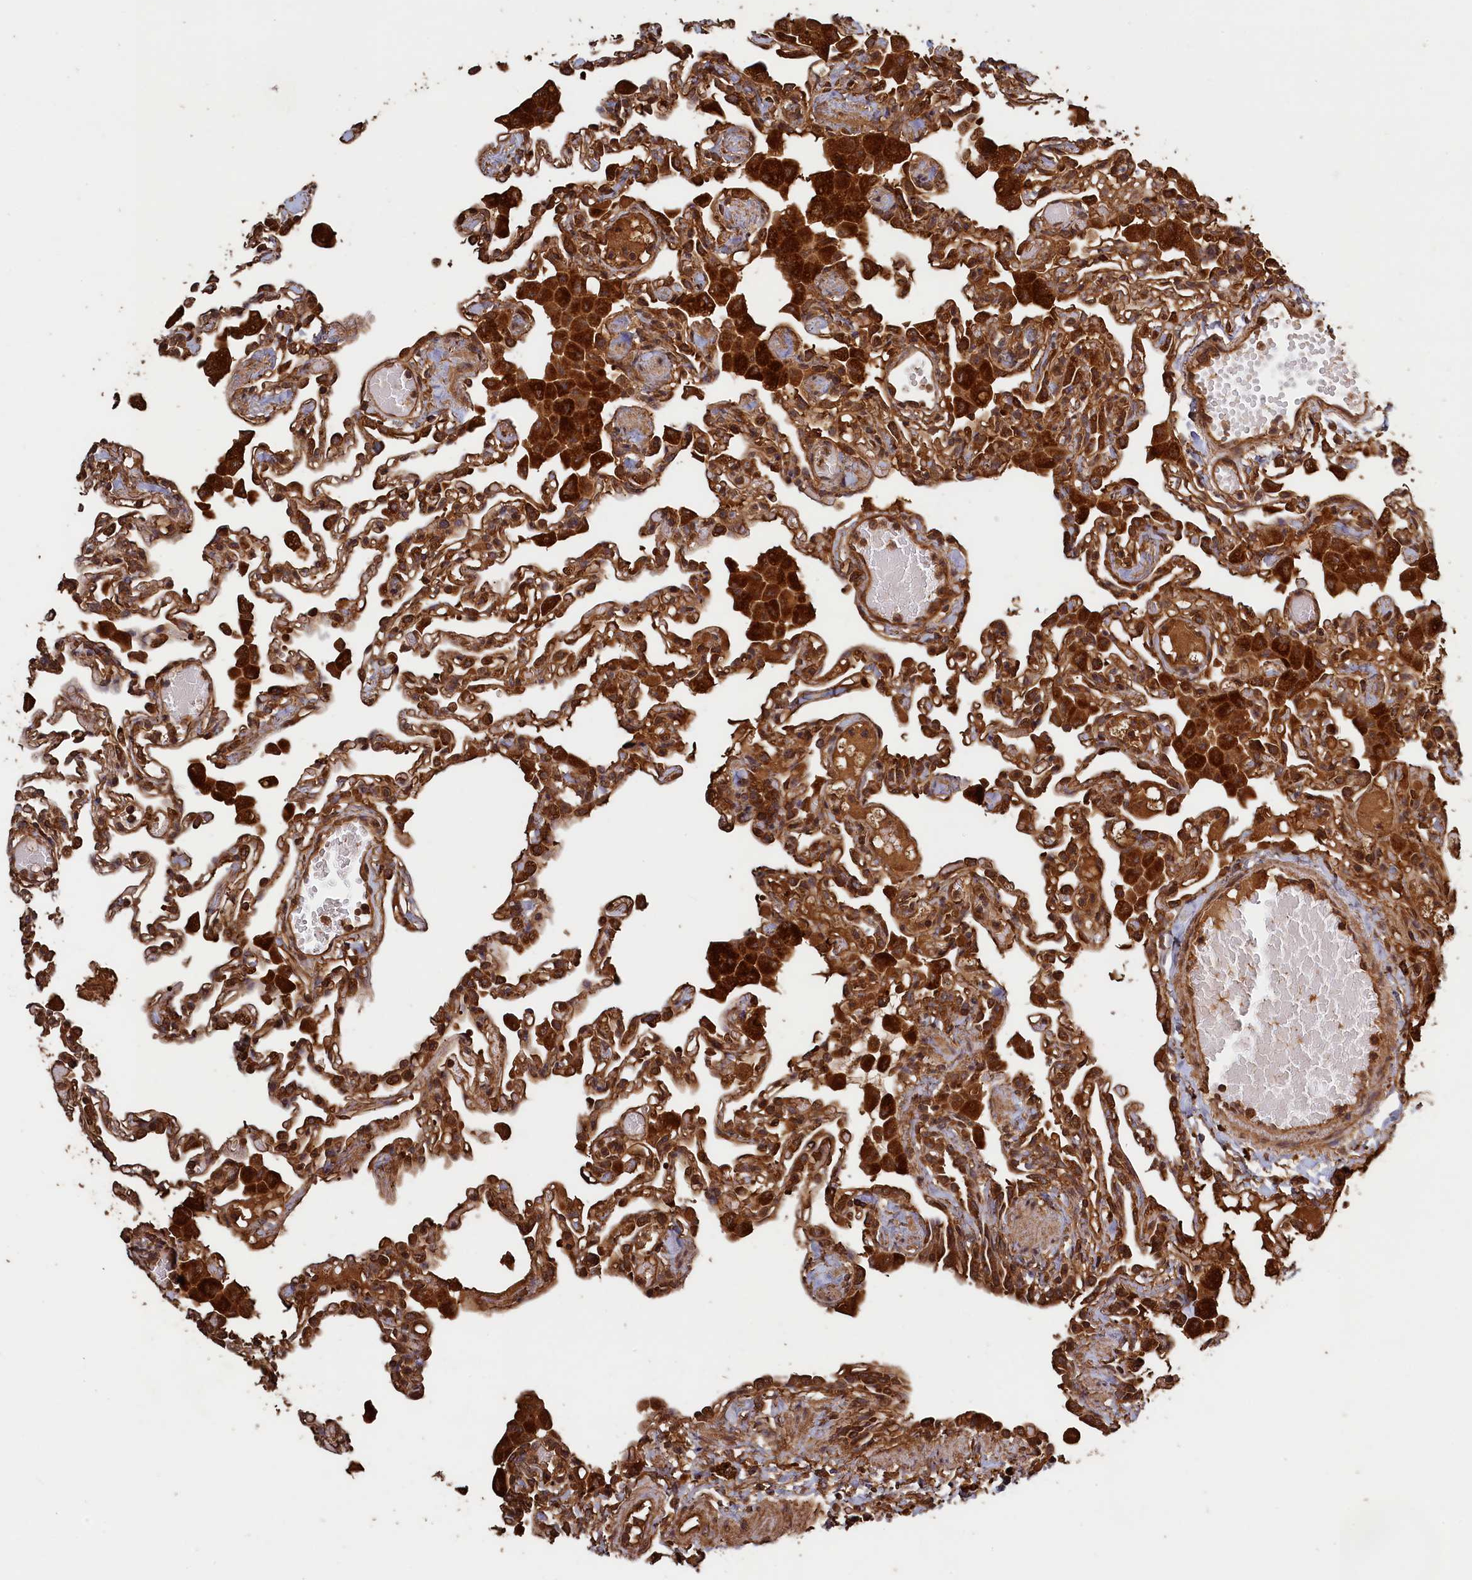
{"staining": {"intensity": "strong", "quantity": ">75%", "location": "cytoplasmic/membranous"}, "tissue": "lung", "cell_type": "Alveolar cells", "image_type": "normal", "snomed": [{"axis": "morphology", "description": "Normal tissue, NOS"}, {"axis": "topography", "description": "Bronchus"}, {"axis": "topography", "description": "Lung"}], "caption": "Lung stained with a brown dye demonstrates strong cytoplasmic/membranous positive staining in about >75% of alveolar cells.", "gene": "SNX33", "patient": {"sex": "female", "age": 49}}